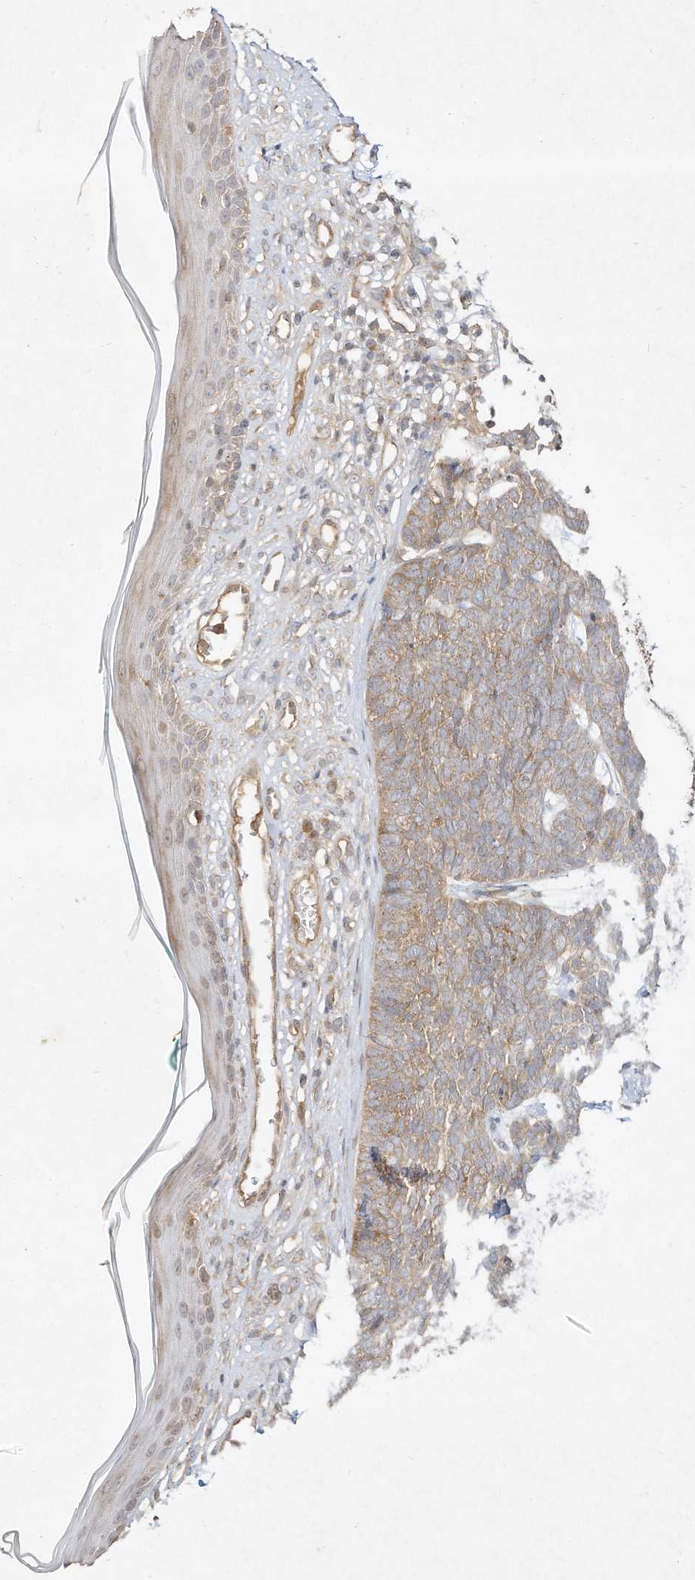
{"staining": {"intensity": "weak", "quantity": "25%-75%", "location": "cytoplasmic/membranous"}, "tissue": "skin cancer", "cell_type": "Tumor cells", "image_type": "cancer", "snomed": [{"axis": "morphology", "description": "Basal cell carcinoma"}, {"axis": "topography", "description": "Skin"}], "caption": "High-power microscopy captured an IHC histopathology image of basal cell carcinoma (skin), revealing weak cytoplasmic/membranous expression in approximately 25%-75% of tumor cells.", "gene": "DYNC1I2", "patient": {"sex": "female", "age": 84}}